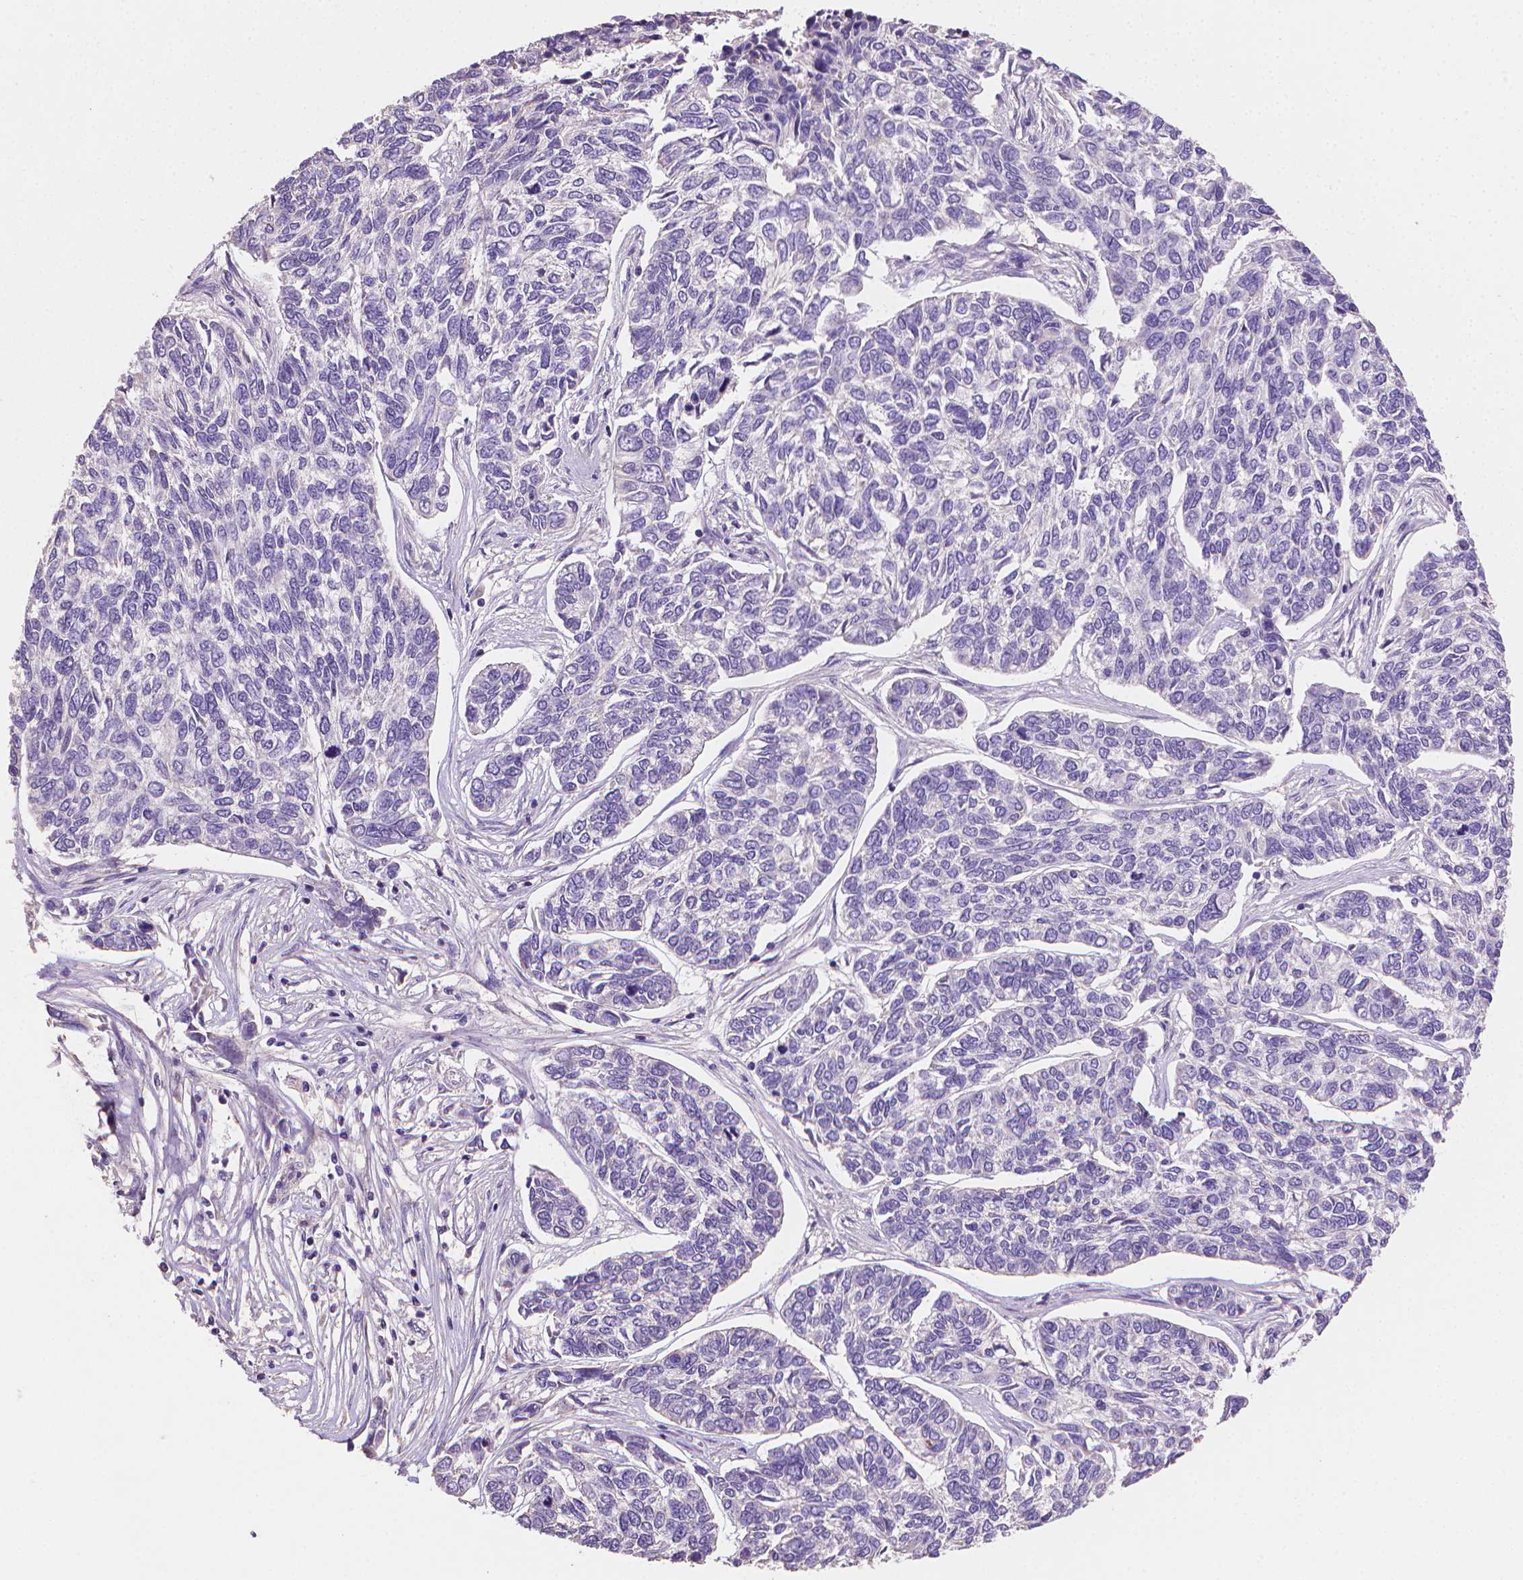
{"staining": {"intensity": "negative", "quantity": "none", "location": "none"}, "tissue": "skin cancer", "cell_type": "Tumor cells", "image_type": "cancer", "snomed": [{"axis": "morphology", "description": "Basal cell carcinoma"}, {"axis": "topography", "description": "Skin"}], "caption": "Protein analysis of basal cell carcinoma (skin) displays no significant staining in tumor cells.", "gene": "CATIP", "patient": {"sex": "female", "age": 65}}